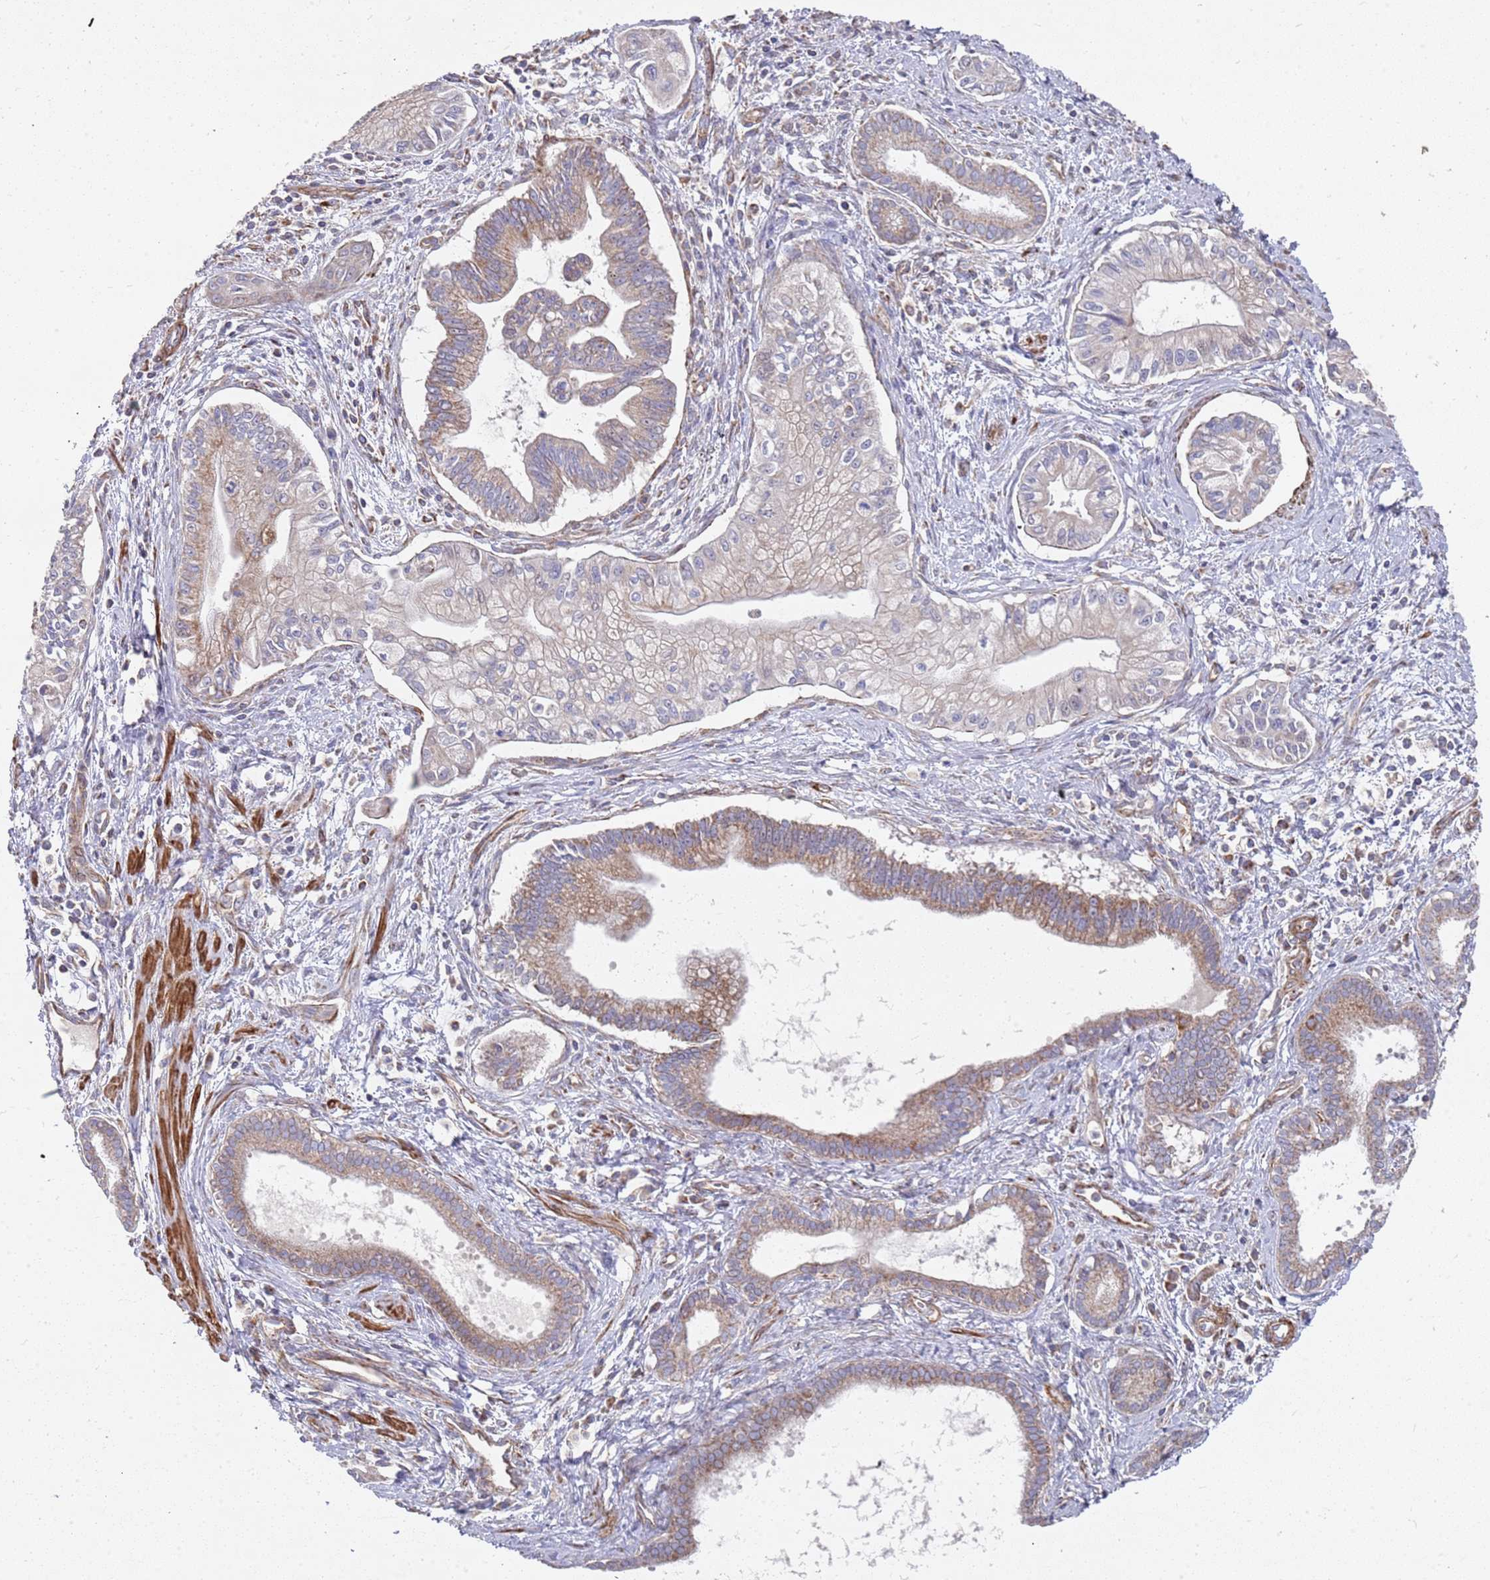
{"staining": {"intensity": "moderate", "quantity": "25%-75%", "location": "cytoplasmic/membranous"}, "tissue": "pancreatic cancer", "cell_type": "Tumor cells", "image_type": "cancer", "snomed": [{"axis": "morphology", "description": "Adenocarcinoma, NOS"}, {"axis": "topography", "description": "Pancreas"}], "caption": "Human adenocarcinoma (pancreatic) stained with a protein marker shows moderate staining in tumor cells.", "gene": "WDFY3", "patient": {"sex": "male", "age": 78}}